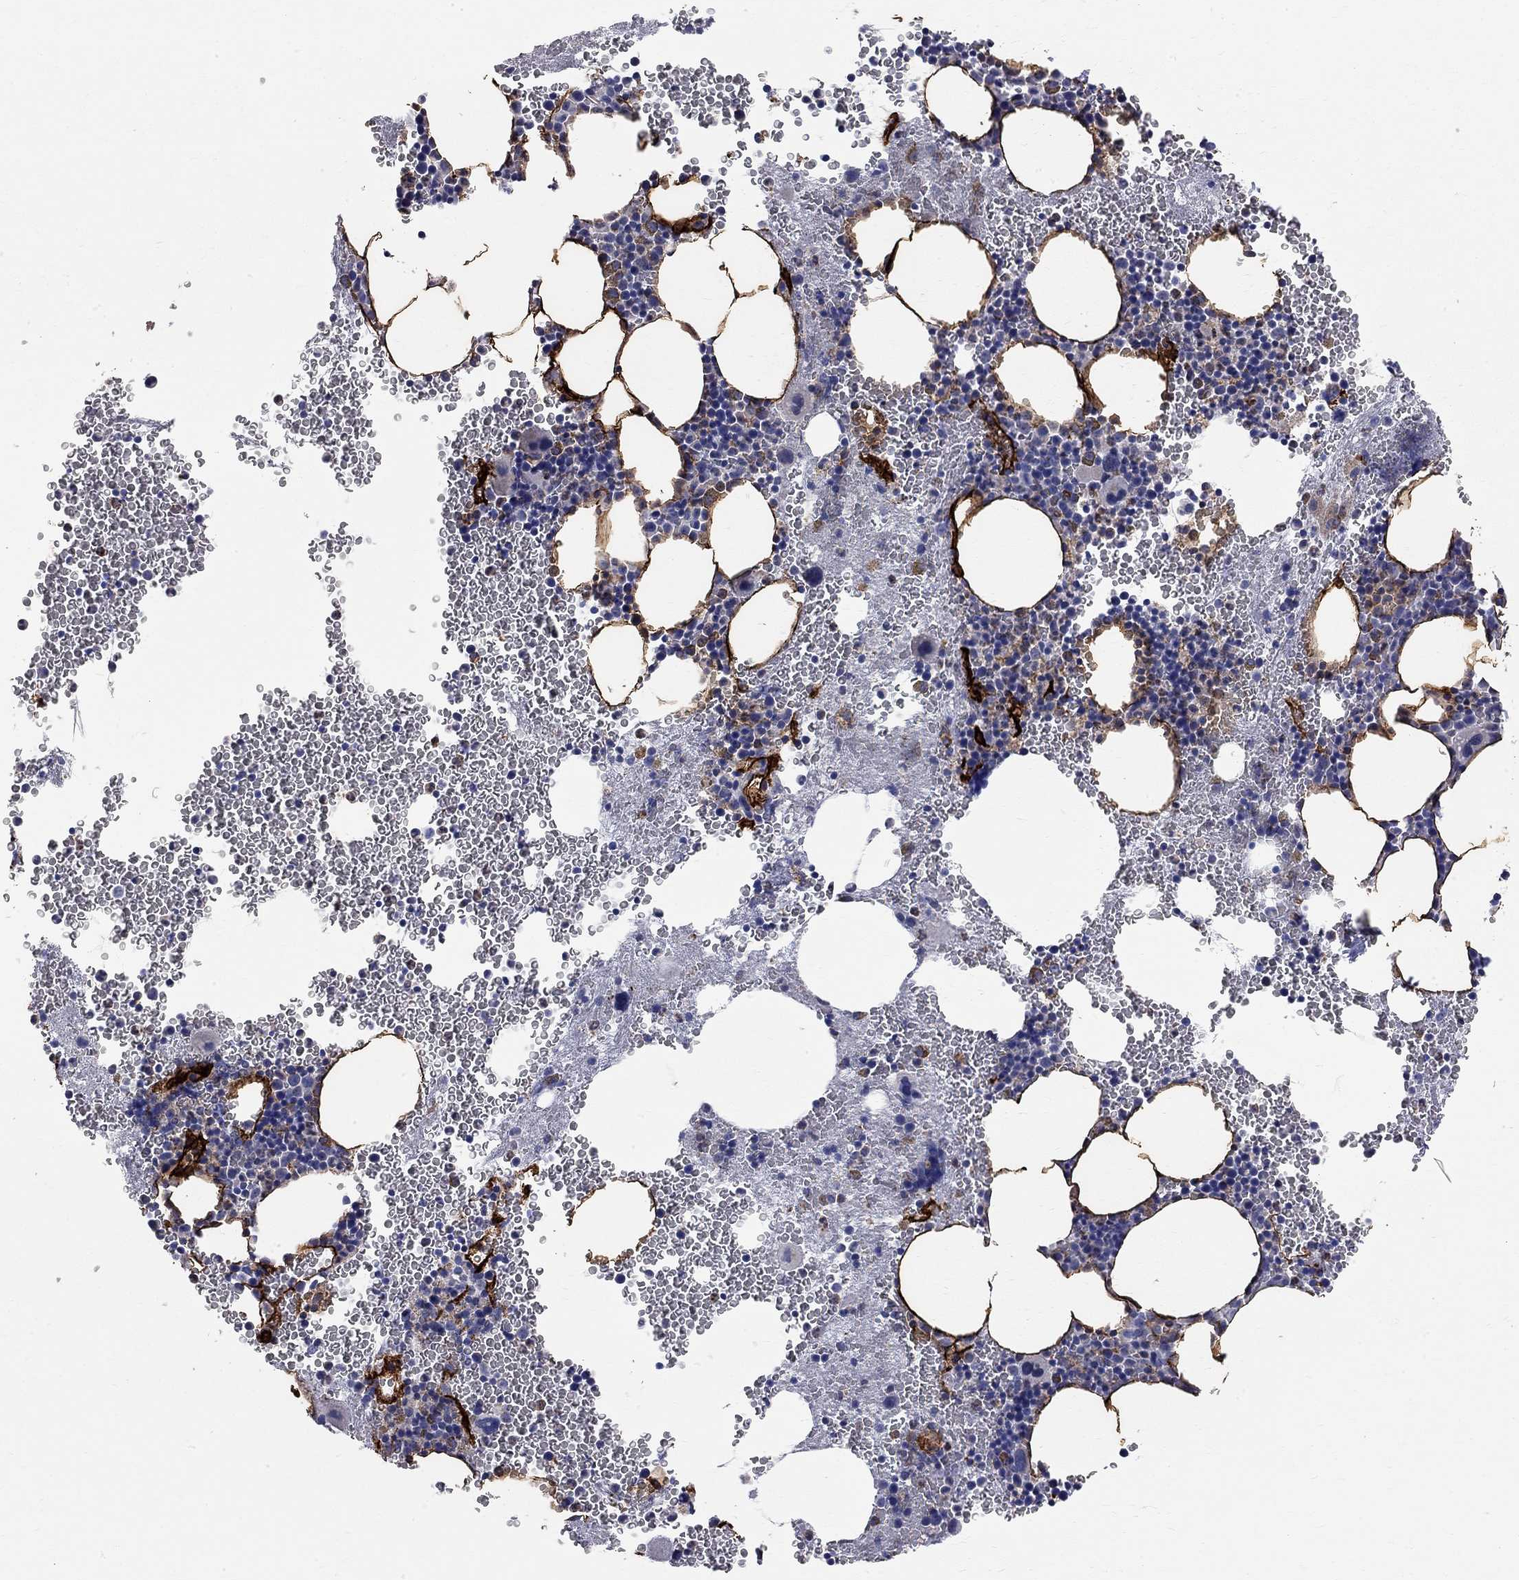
{"staining": {"intensity": "moderate", "quantity": "<25%", "location": "cytoplasmic/membranous"}, "tissue": "bone marrow", "cell_type": "Hematopoietic cells", "image_type": "normal", "snomed": [{"axis": "morphology", "description": "Normal tissue, NOS"}, {"axis": "topography", "description": "Bone marrow"}], "caption": "The image reveals staining of normal bone marrow, revealing moderate cytoplasmic/membranous protein positivity (brown color) within hematopoietic cells.", "gene": "ACSL1", "patient": {"sex": "male", "age": 50}}